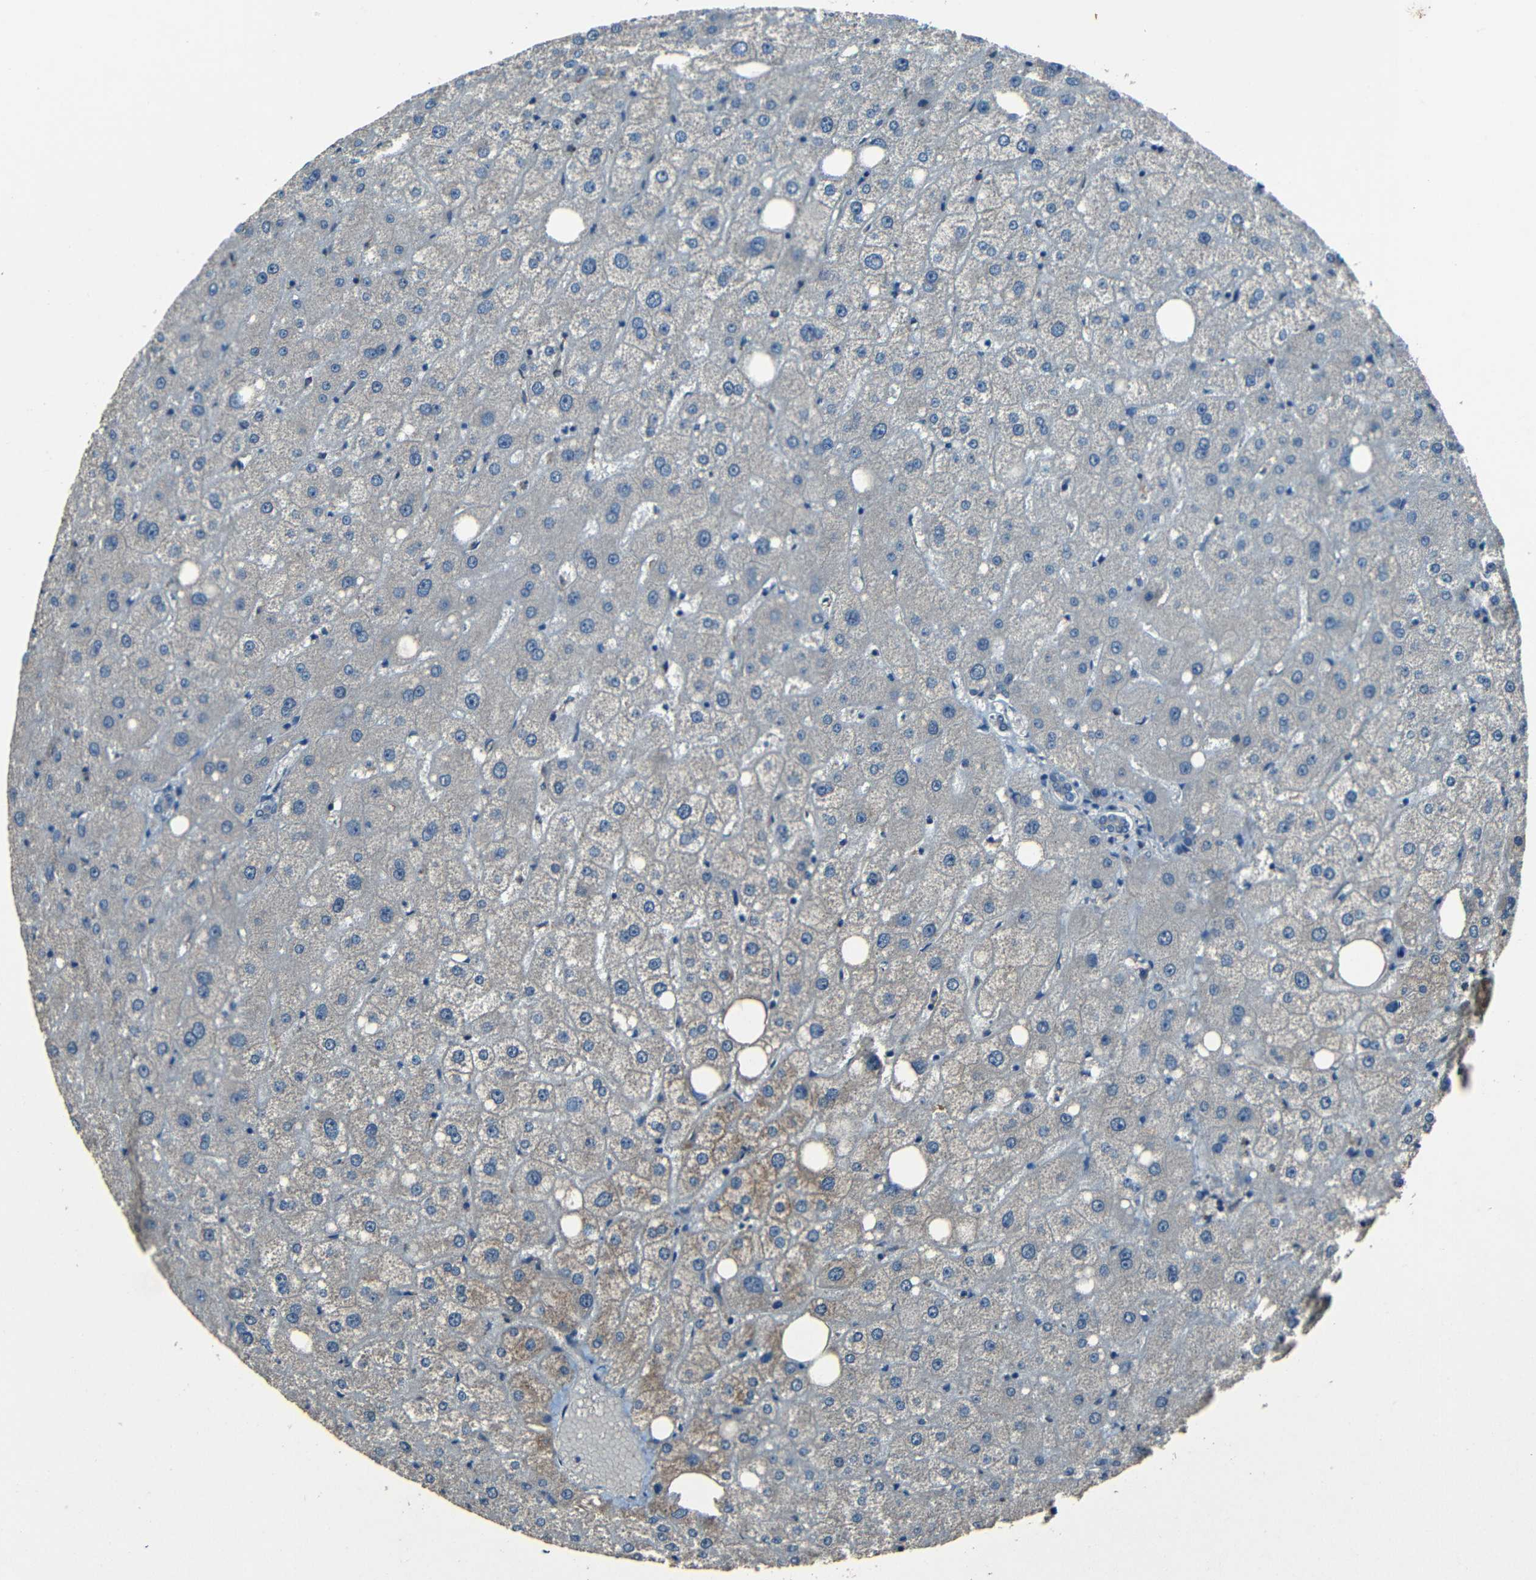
{"staining": {"intensity": "negative", "quantity": "none", "location": "none"}, "tissue": "liver", "cell_type": "Cholangiocytes", "image_type": "normal", "snomed": [{"axis": "morphology", "description": "Normal tissue, NOS"}, {"axis": "topography", "description": "Liver"}], "caption": "Immunohistochemistry (IHC) micrograph of normal liver: human liver stained with DAB displays no significant protein positivity in cholangiocytes.", "gene": "SLA", "patient": {"sex": "male", "age": 73}}